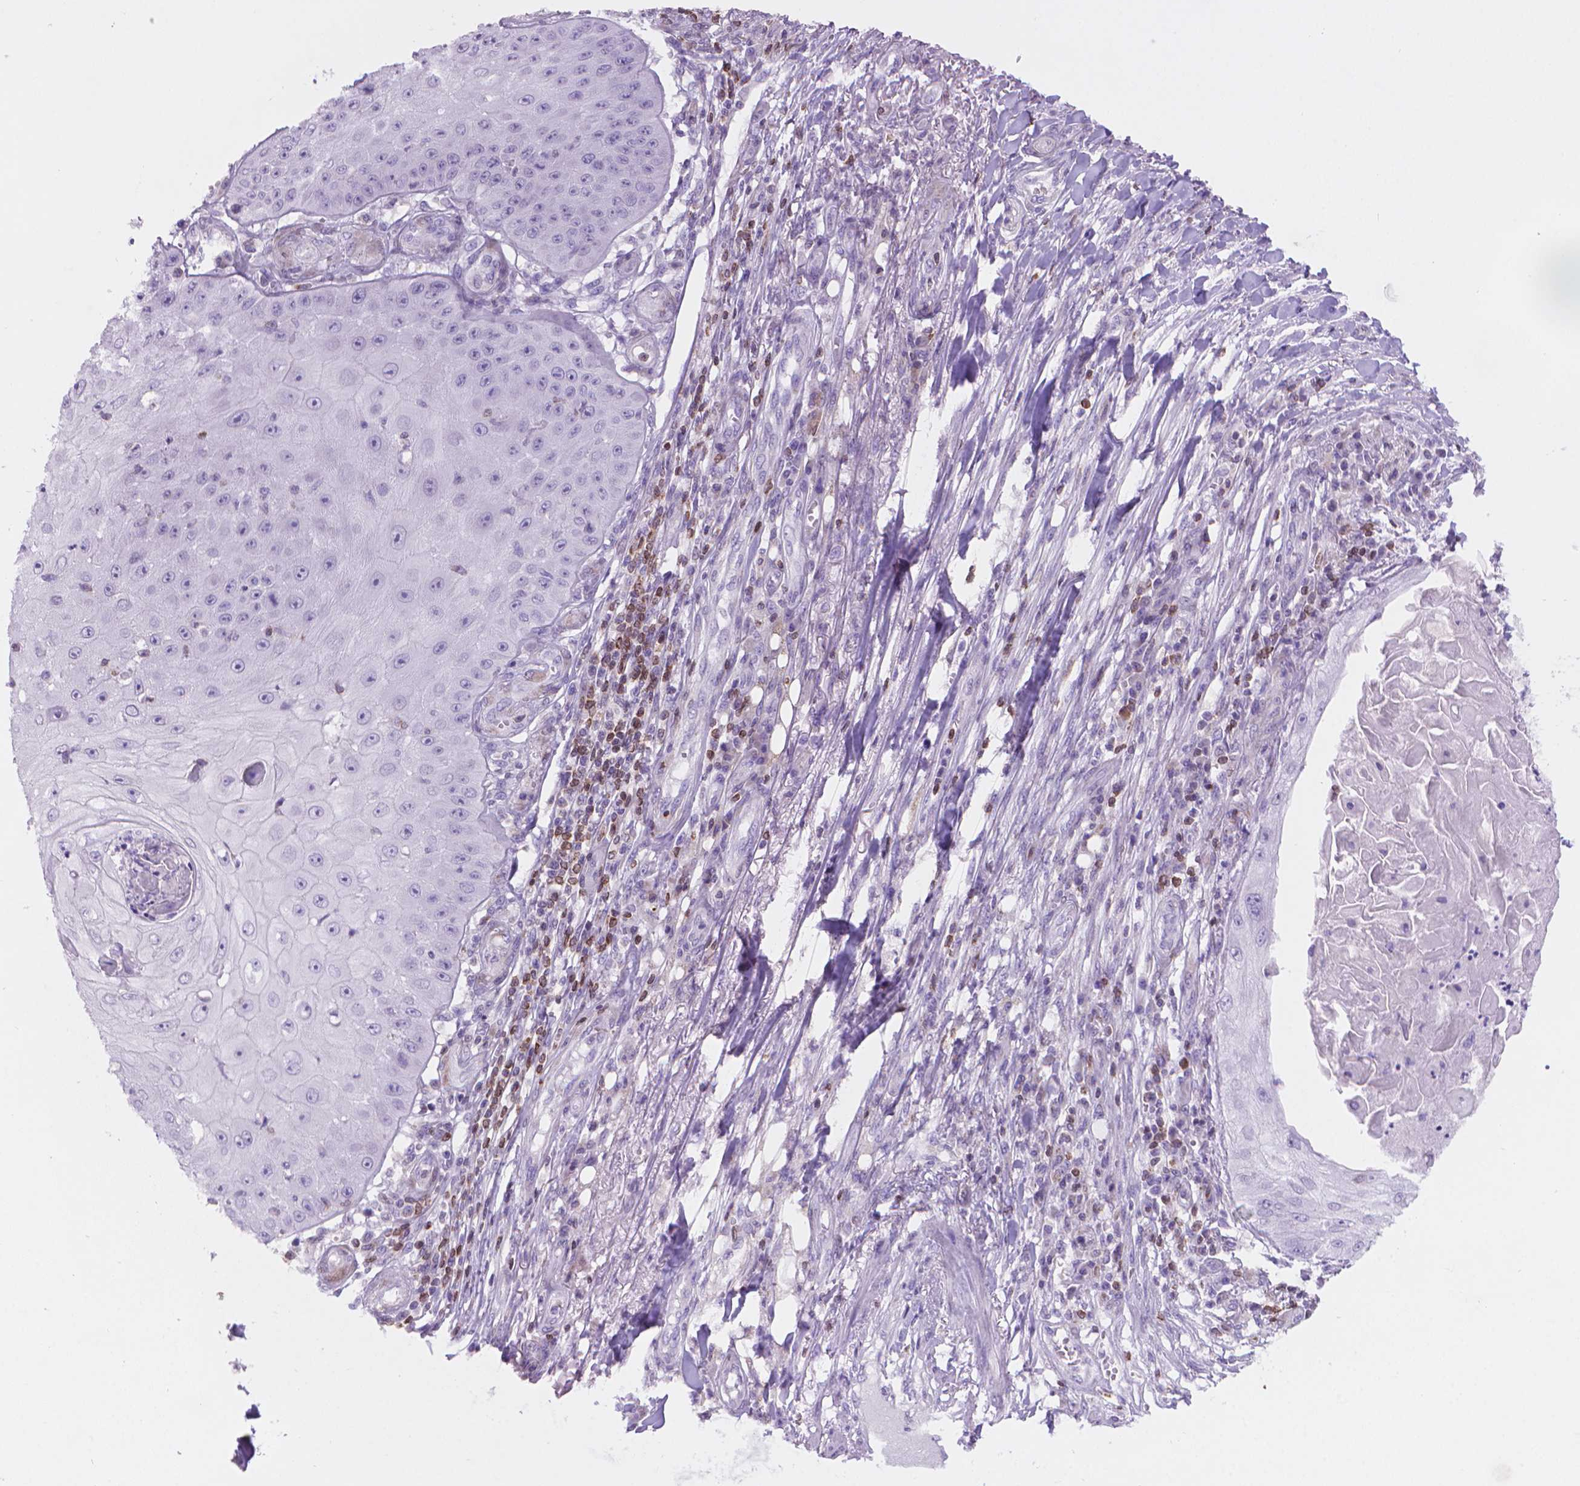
{"staining": {"intensity": "negative", "quantity": "none", "location": "none"}, "tissue": "skin cancer", "cell_type": "Tumor cells", "image_type": "cancer", "snomed": [{"axis": "morphology", "description": "Squamous cell carcinoma, NOS"}, {"axis": "topography", "description": "Skin"}], "caption": "This is a histopathology image of immunohistochemistry (IHC) staining of squamous cell carcinoma (skin), which shows no positivity in tumor cells.", "gene": "BCL2", "patient": {"sex": "male", "age": 70}}